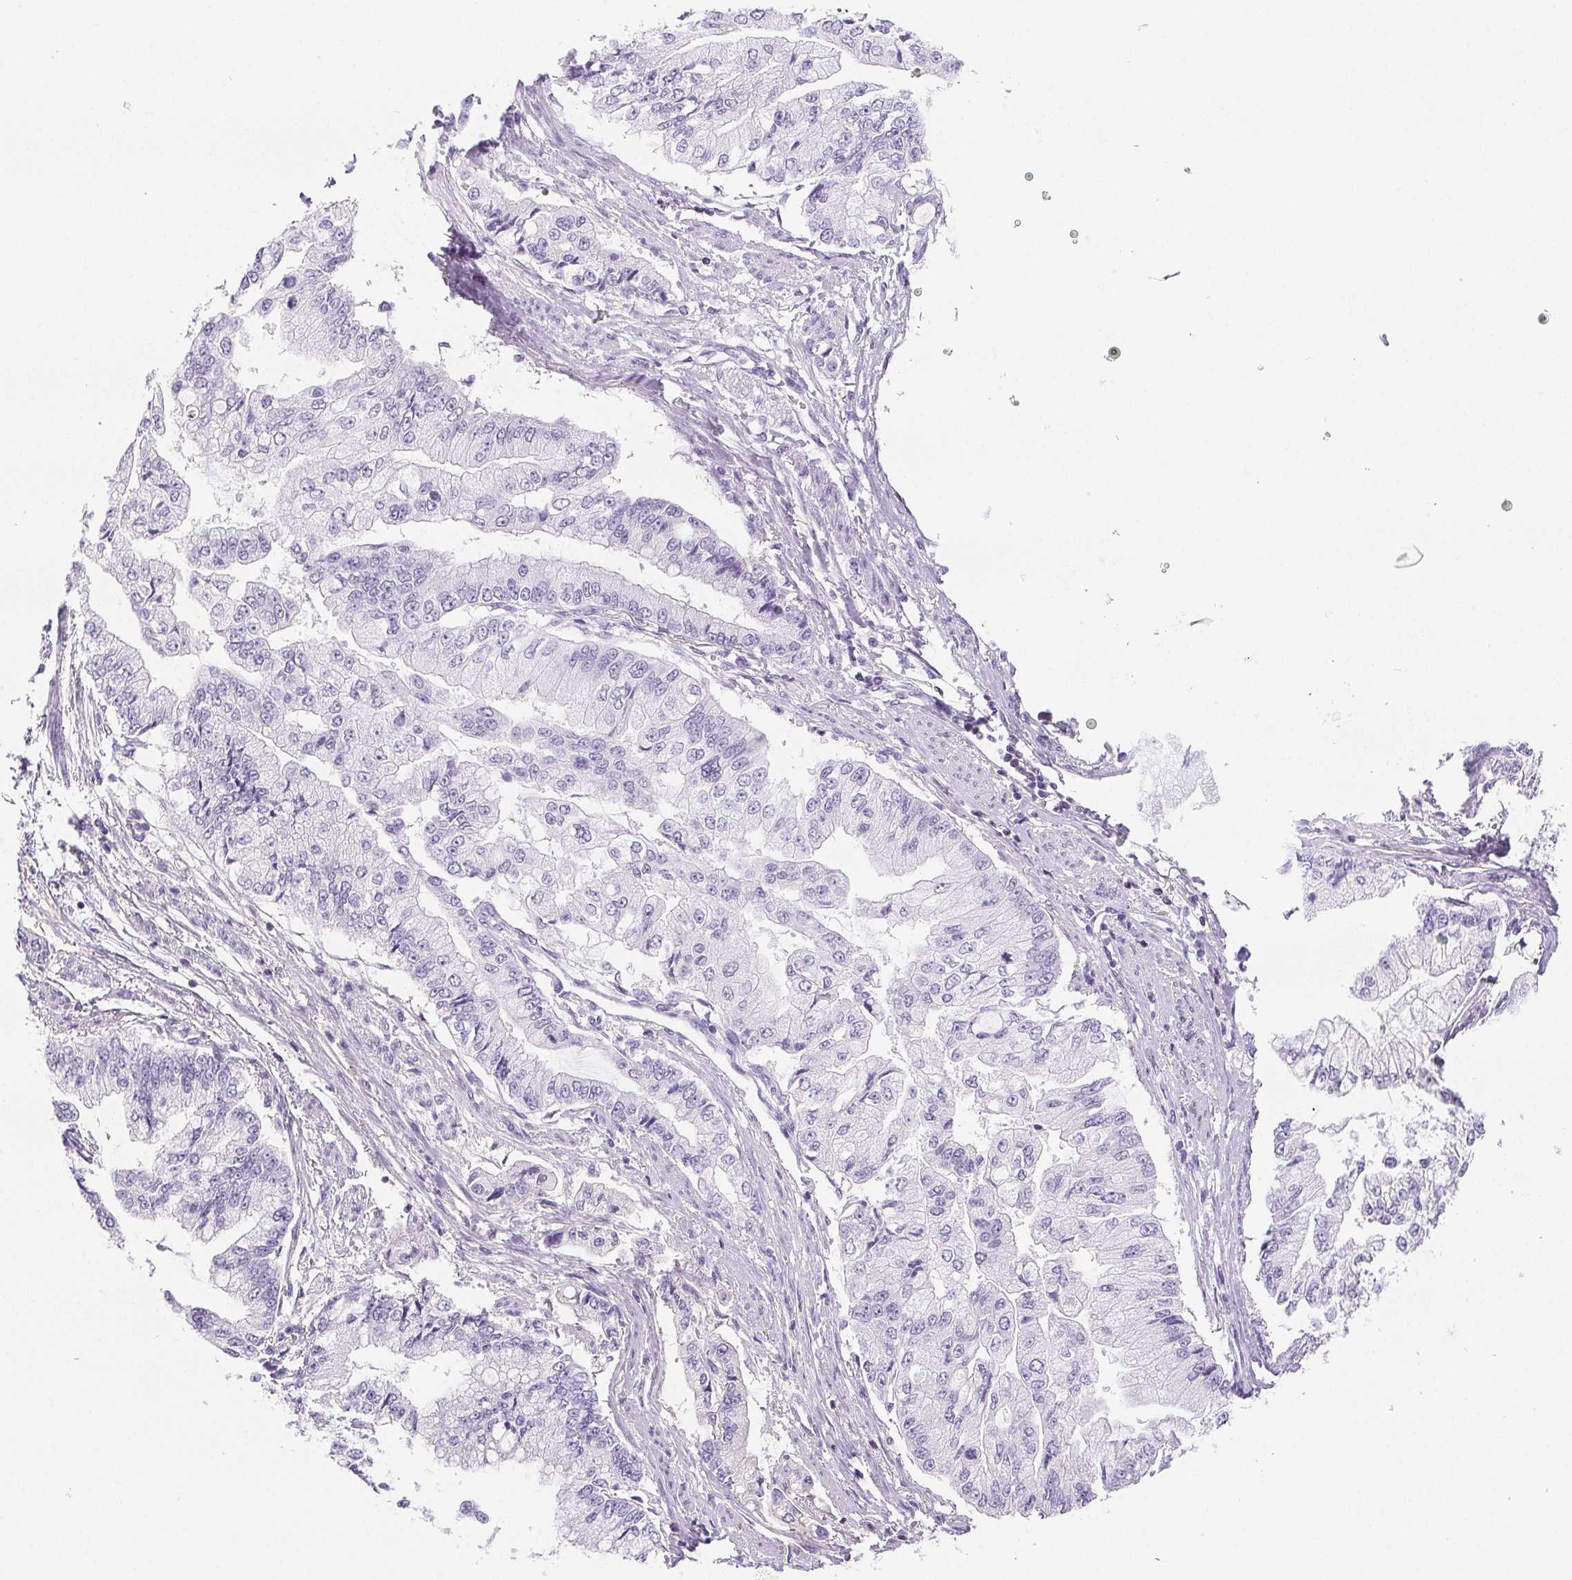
{"staining": {"intensity": "negative", "quantity": "none", "location": "none"}, "tissue": "stomach cancer", "cell_type": "Tumor cells", "image_type": "cancer", "snomed": [{"axis": "morphology", "description": "Adenocarcinoma, NOS"}, {"axis": "topography", "description": "Stomach, upper"}], "caption": "DAB (3,3'-diaminobenzidine) immunohistochemical staining of human stomach adenocarcinoma exhibits no significant expression in tumor cells. (DAB IHC, high magnification).", "gene": "BEND2", "patient": {"sex": "female", "age": 74}}